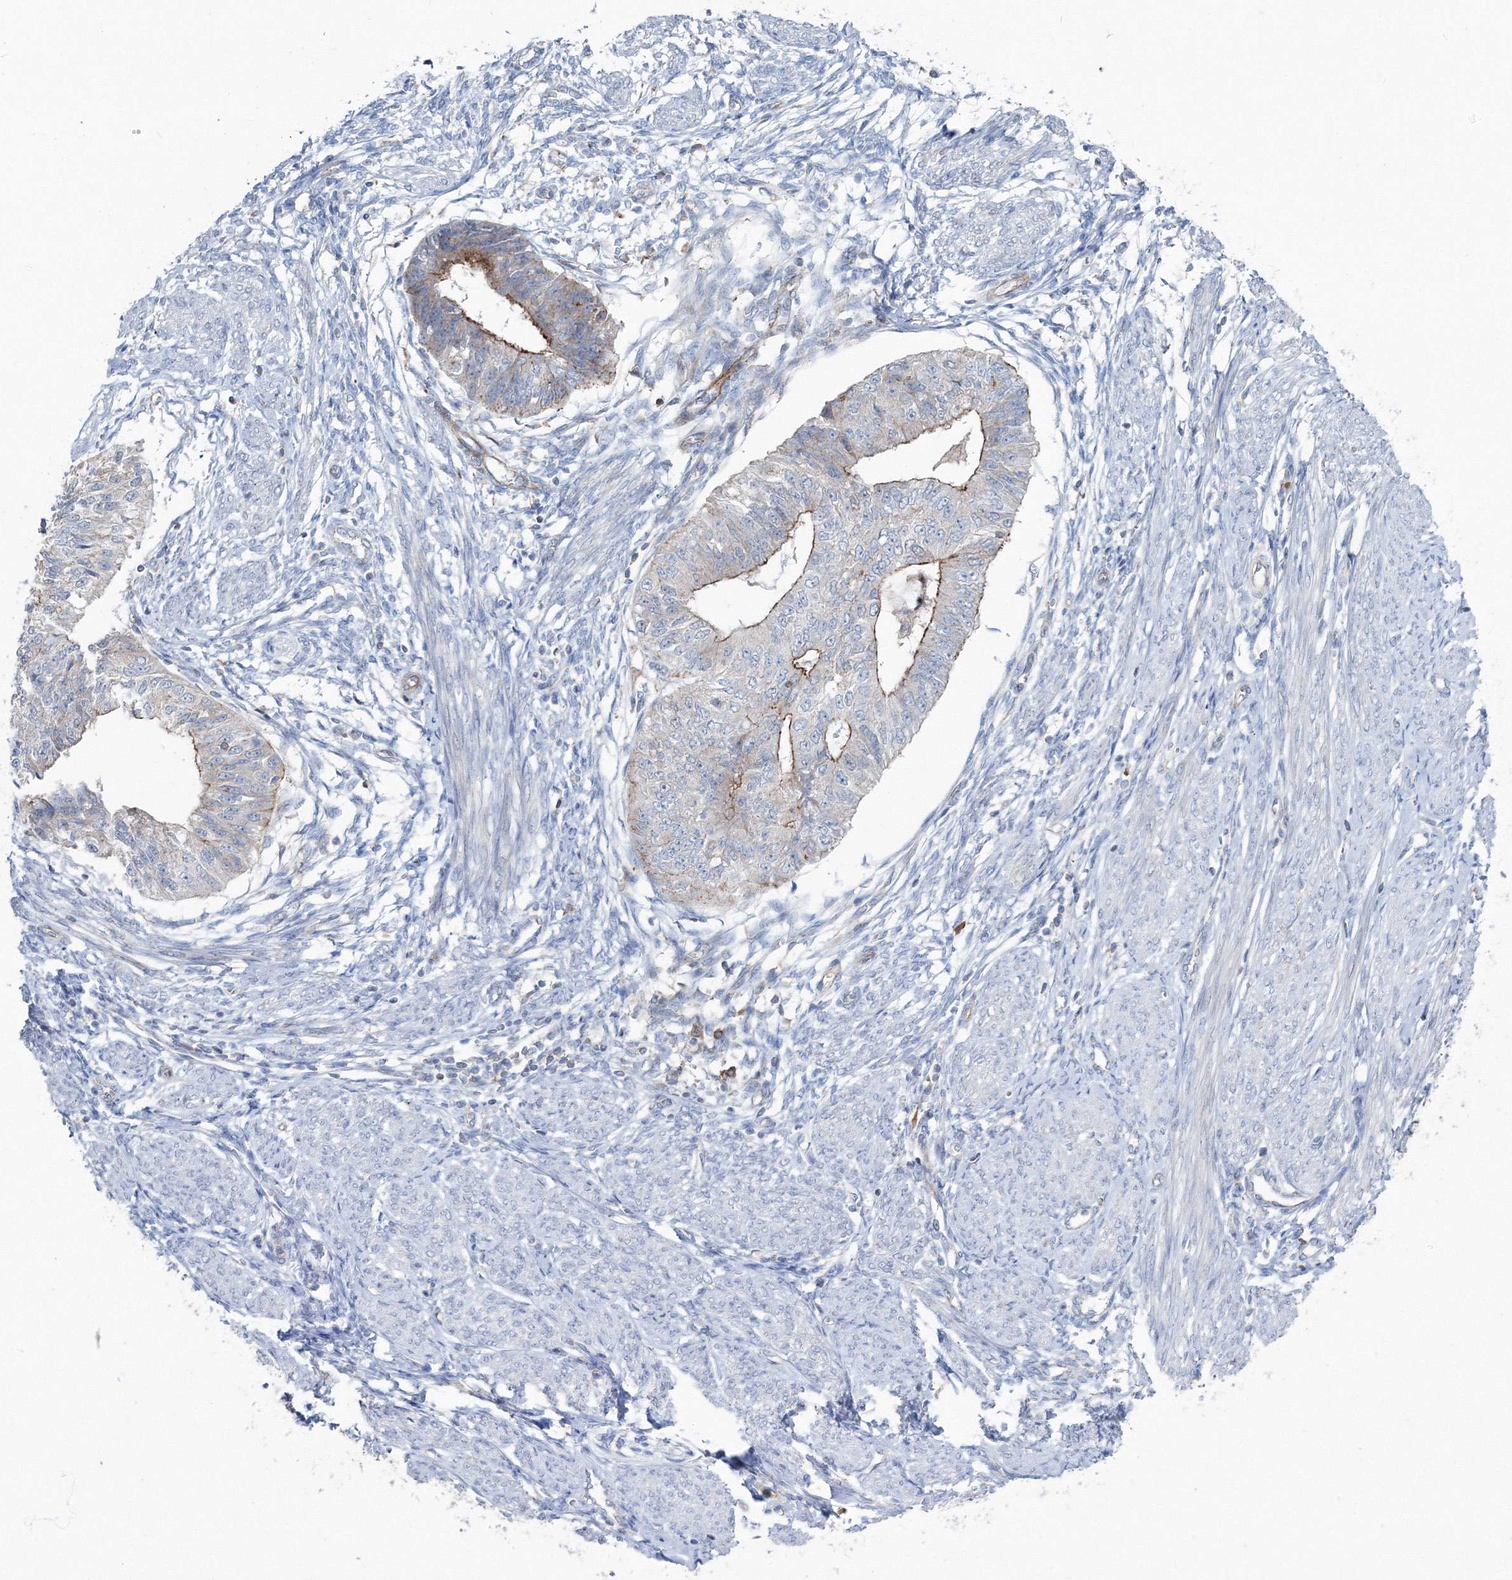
{"staining": {"intensity": "moderate", "quantity": "<25%", "location": "cytoplasmic/membranous"}, "tissue": "endometrial cancer", "cell_type": "Tumor cells", "image_type": "cancer", "snomed": [{"axis": "morphology", "description": "Adenocarcinoma, NOS"}, {"axis": "topography", "description": "Endometrium"}], "caption": "Protein staining by immunohistochemistry (IHC) shows moderate cytoplasmic/membranous expression in about <25% of tumor cells in endometrial cancer.", "gene": "GGA2", "patient": {"sex": "female", "age": 32}}